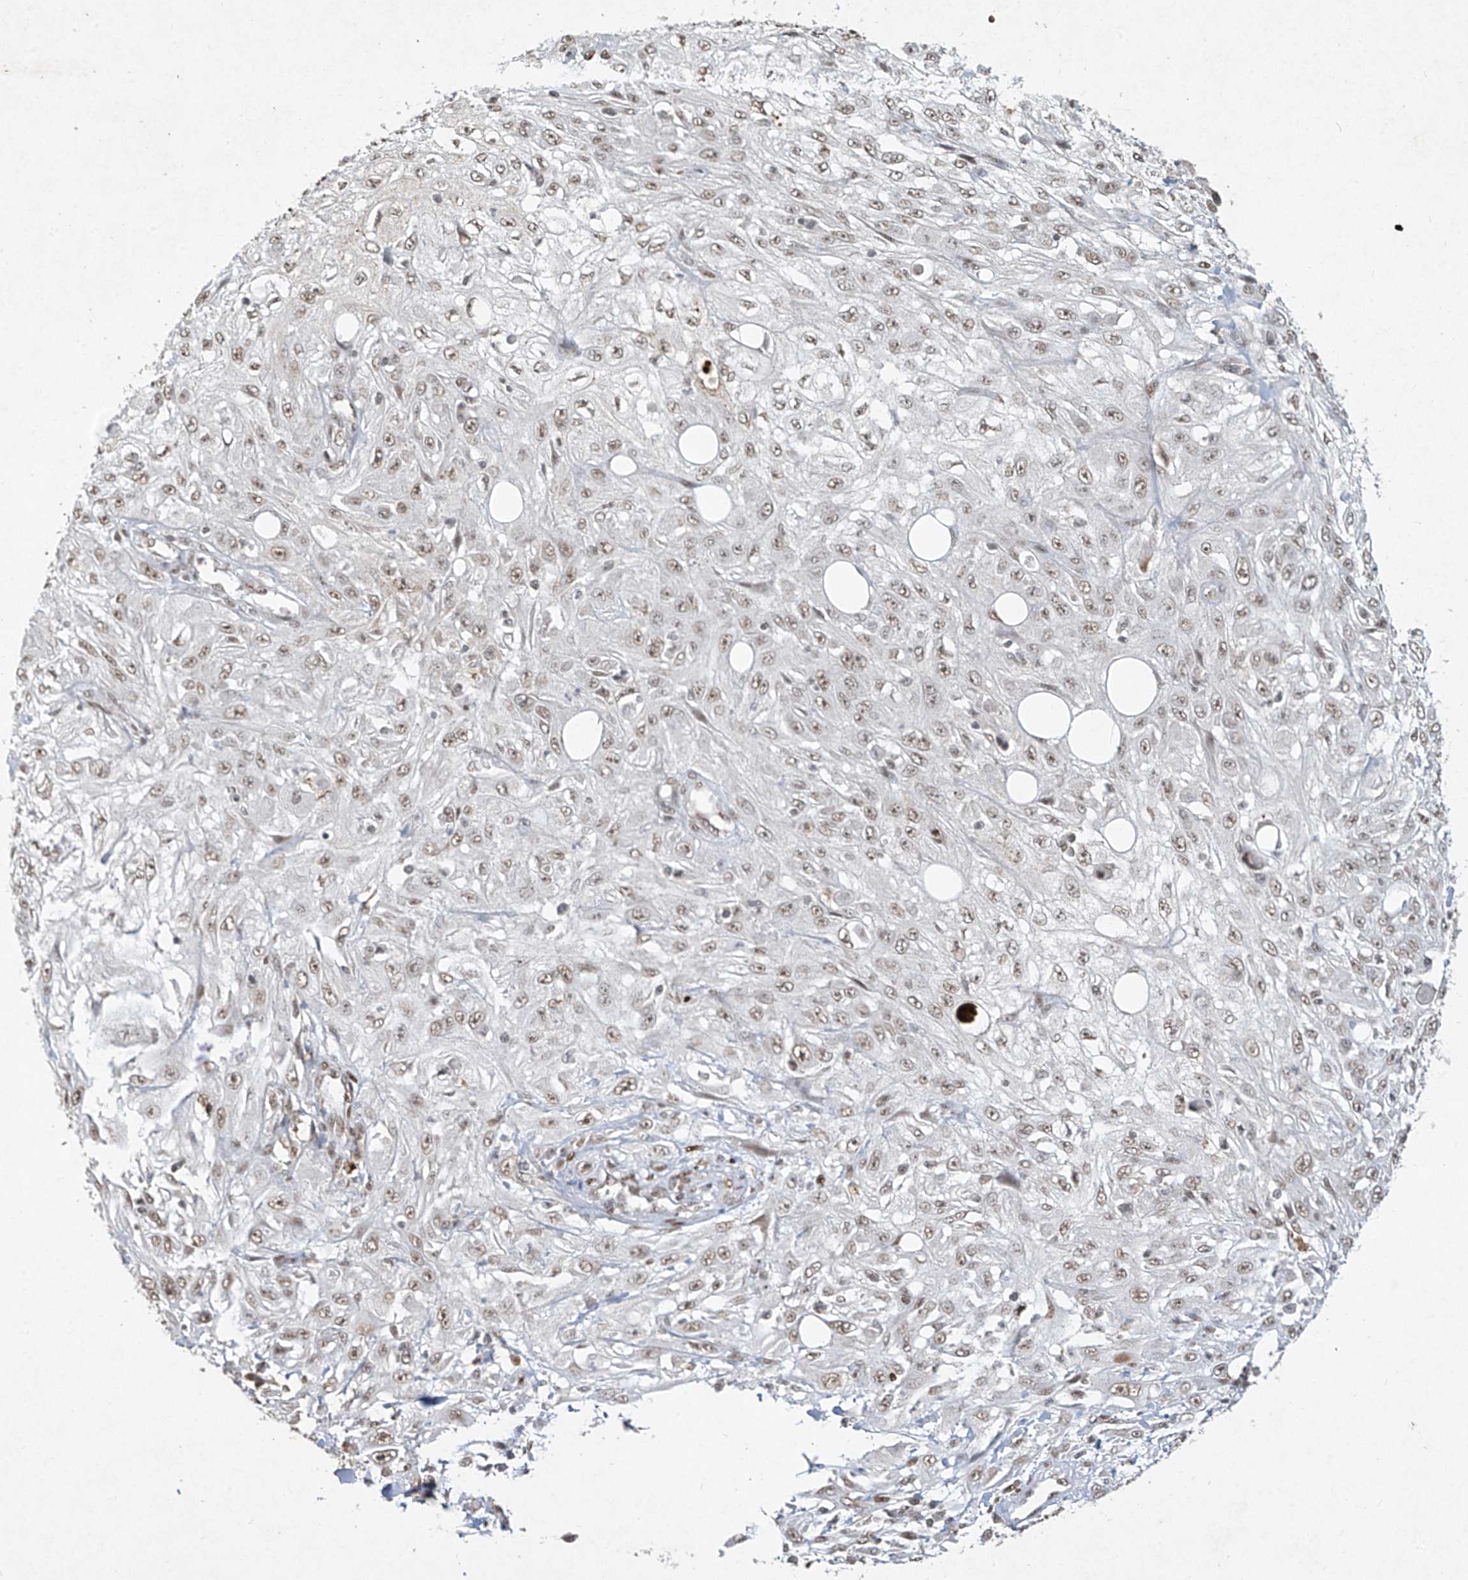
{"staining": {"intensity": "weak", "quantity": ">75%", "location": "nuclear"}, "tissue": "skin cancer", "cell_type": "Tumor cells", "image_type": "cancer", "snomed": [{"axis": "morphology", "description": "Squamous cell carcinoma, NOS"}, {"axis": "topography", "description": "Skin"}], "caption": "Squamous cell carcinoma (skin) stained with DAB immunohistochemistry (IHC) demonstrates low levels of weak nuclear expression in about >75% of tumor cells.", "gene": "ATRIP", "patient": {"sex": "male", "age": 75}}